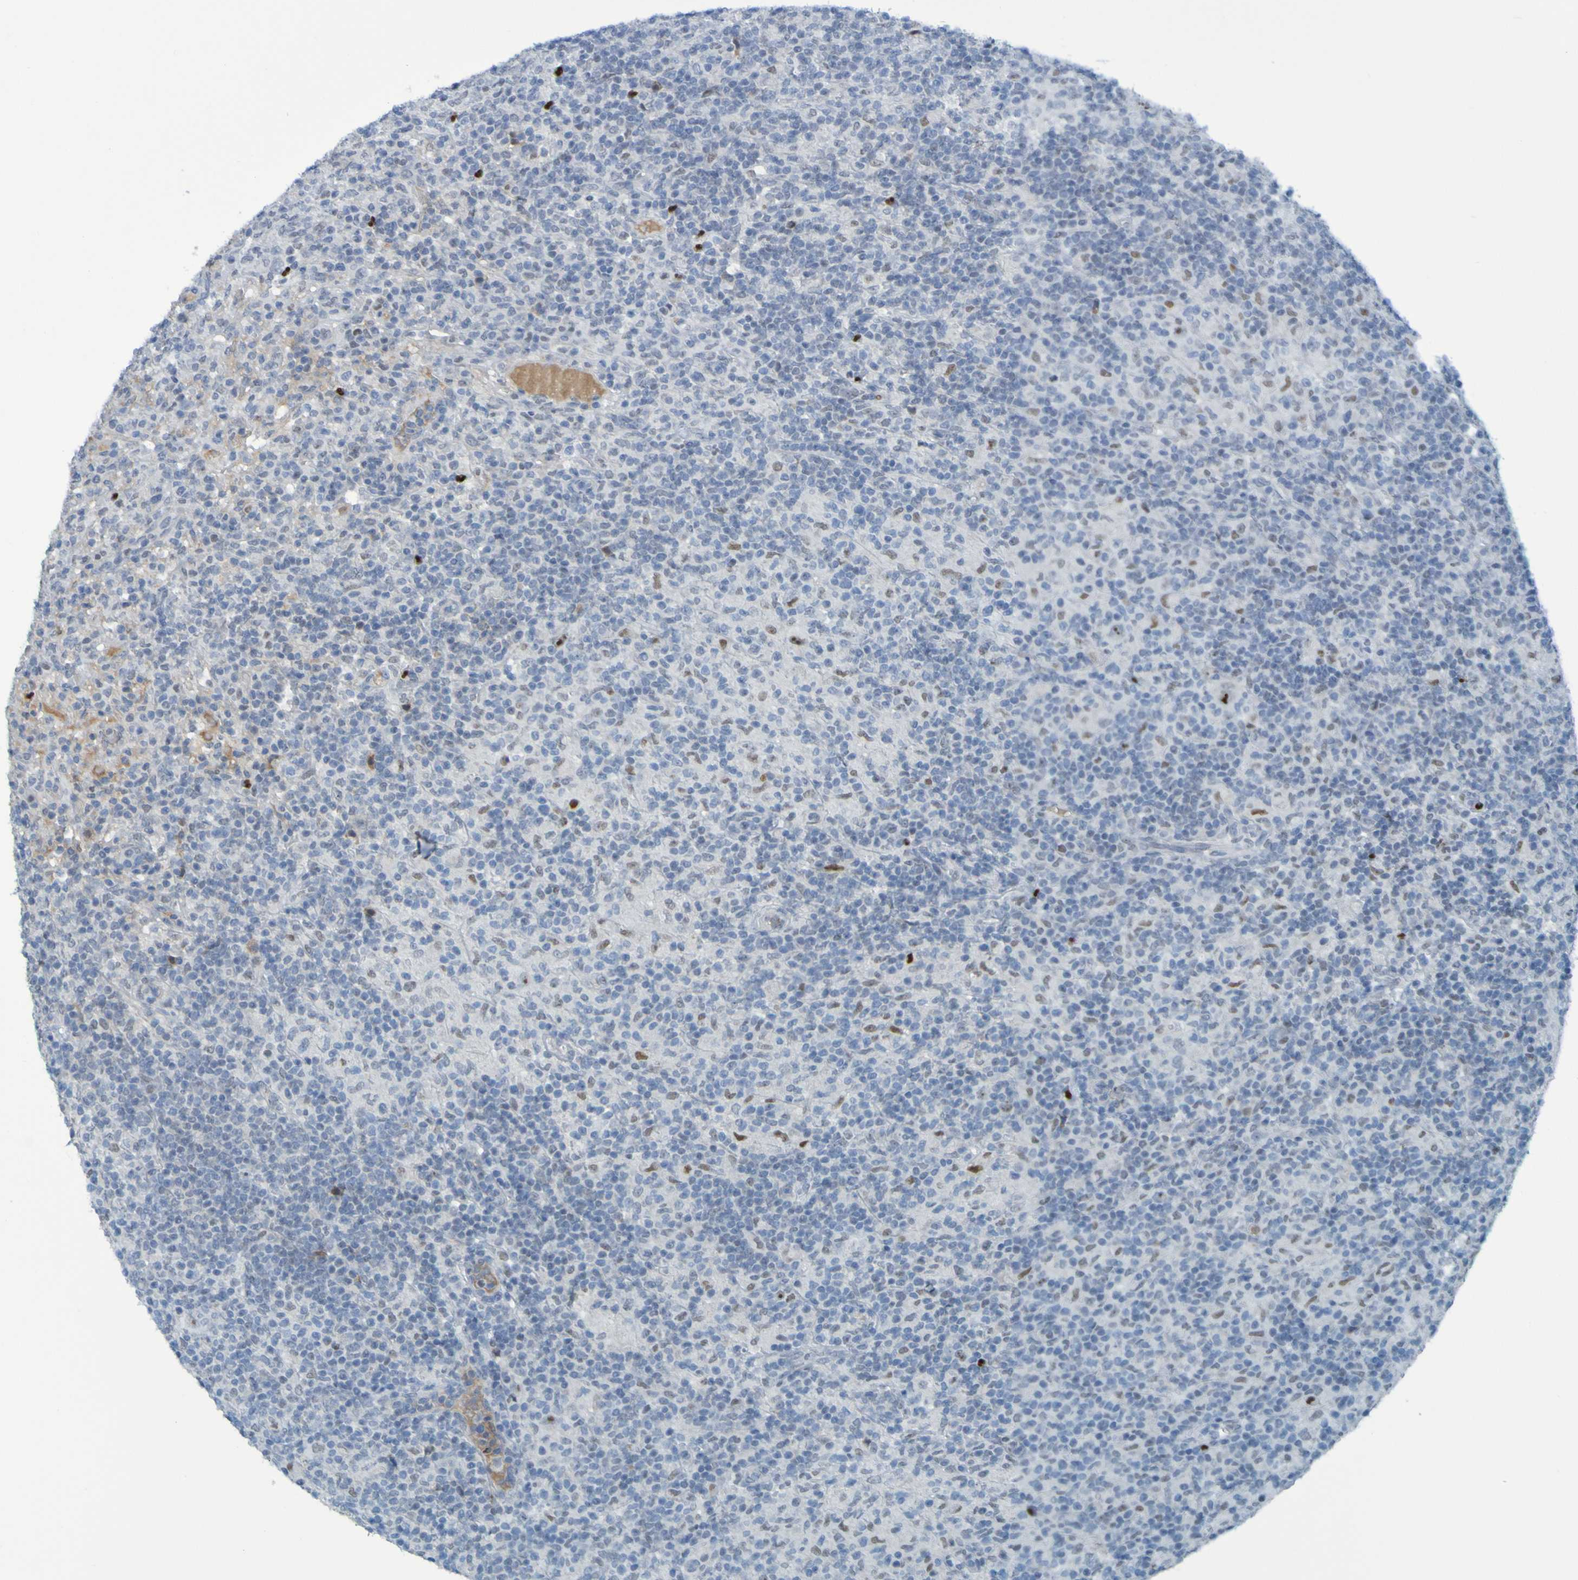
{"staining": {"intensity": "negative", "quantity": "none", "location": "none"}, "tissue": "lymphoma", "cell_type": "Tumor cells", "image_type": "cancer", "snomed": [{"axis": "morphology", "description": "Hodgkin's disease, NOS"}, {"axis": "topography", "description": "Lymph node"}], "caption": "DAB (3,3'-diaminobenzidine) immunohistochemical staining of human Hodgkin's disease displays no significant staining in tumor cells. (DAB immunohistochemistry visualized using brightfield microscopy, high magnification).", "gene": "USP36", "patient": {"sex": "male", "age": 70}}